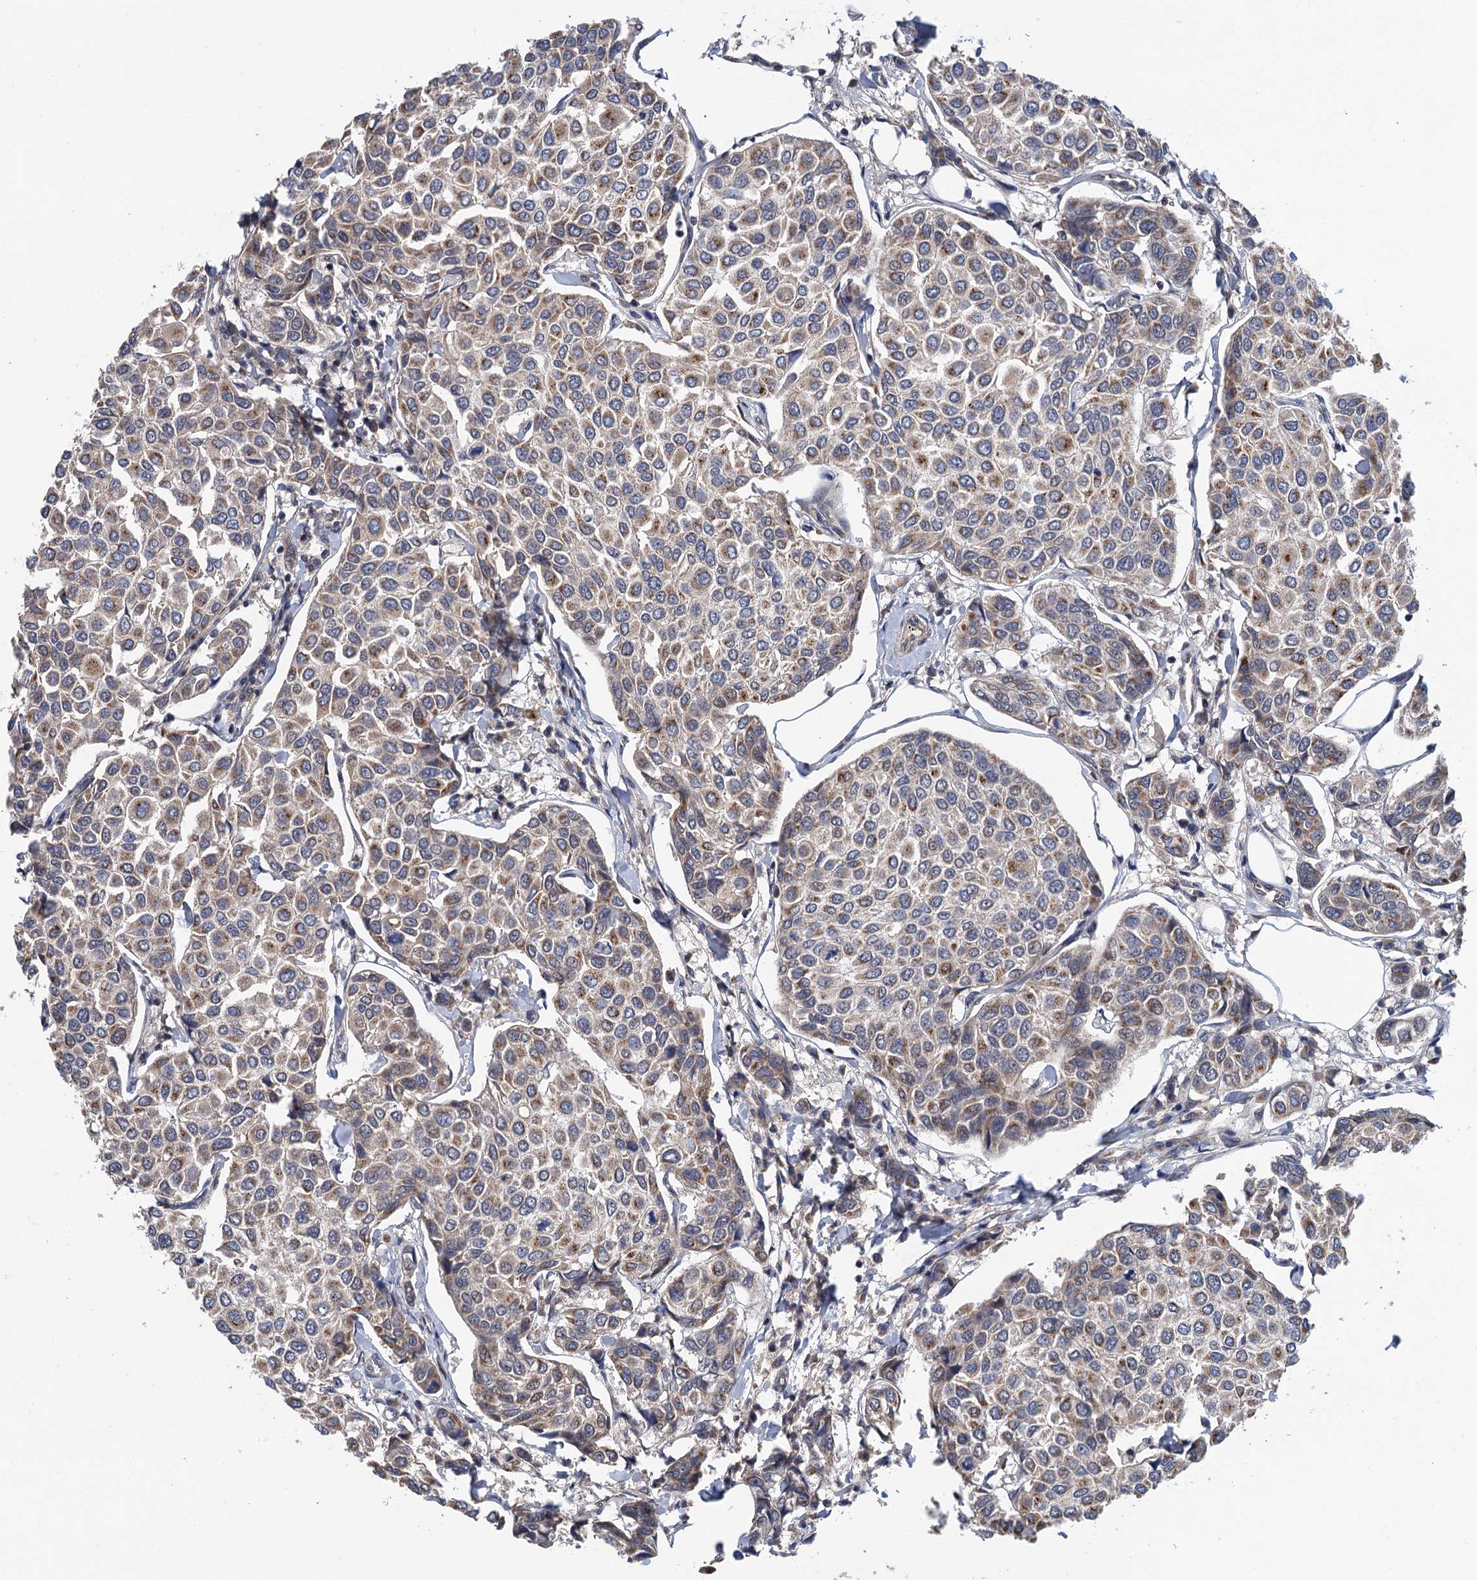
{"staining": {"intensity": "weak", "quantity": "25%-75%", "location": "cytoplasmic/membranous"}, "tissue": "breast cancer", "cell_type": "Tumor cells", "image_type": "cancer", "snomed": [{"axis": "morphology", "description": "Duct carcinoma"}, {"axis": "topography", "description": "Breast"}], "caption": "Immunohistochemistry (IHC) histopathology image of neoplastic tissue: breast cancer (invasive ductal carcinoma) stained using IHC displays low levels of weak protein expression localized specifically in the cytoplasmic/membranous of tumor cells, appearing as a cytoplasmic/membranous brown color.", "gene": "MDM1", "patient": {"sex": "female", "age": 55}}